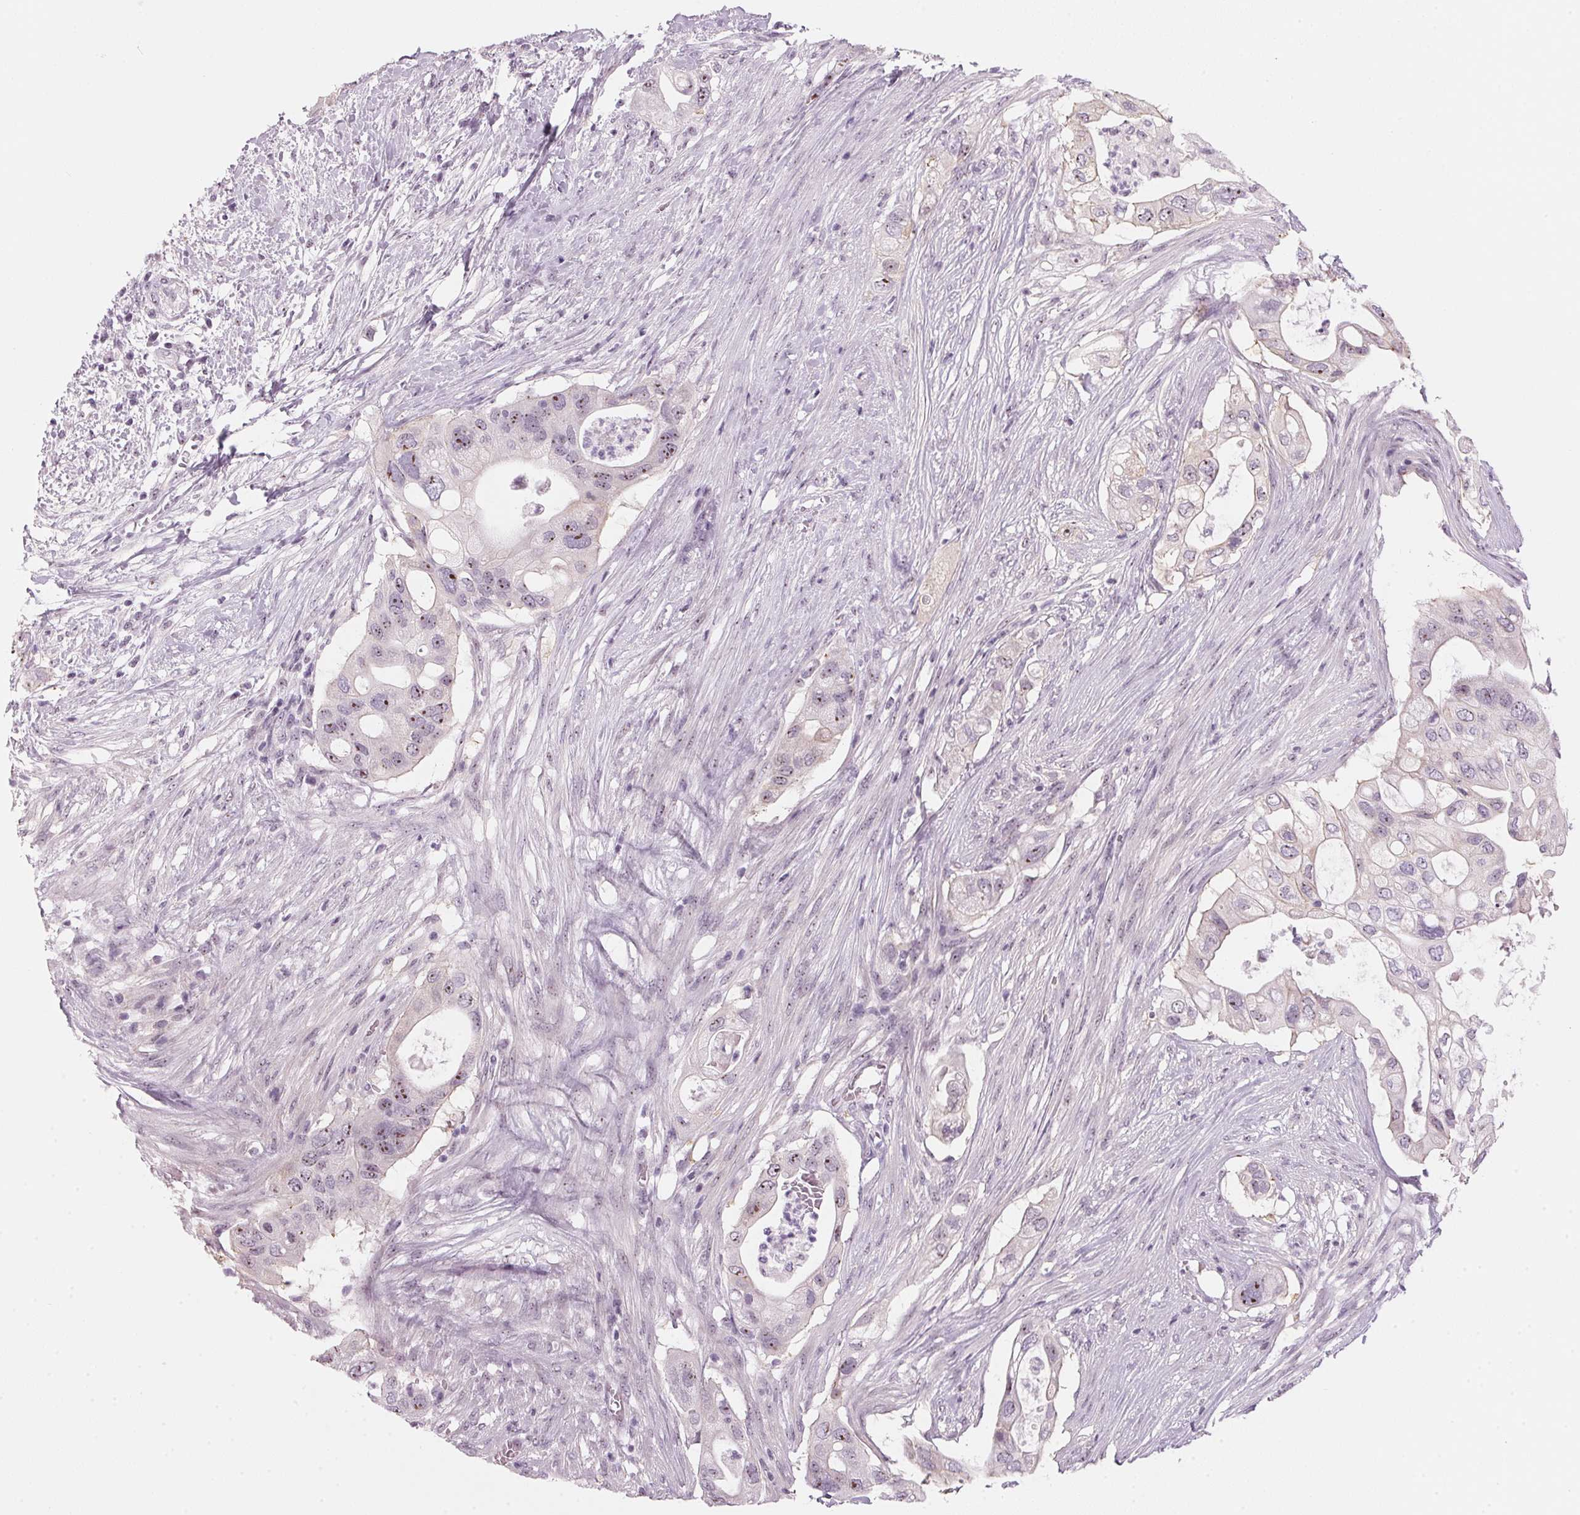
{"staining": {"intensity": "moderate", "quantity": "<25%", "location": "nuclear"}, "tissue": "pancreatic cancer", "cell_type": "Tumor cells", "image_type": "cancer", "snomed": [{"axis": "morphology", "description": "Adenocarcinoma, NOS"}, {"axis": "topography", "description": "Pancreas"}], "caption": "Pancreatic cancer (adenocarcinoma) was stained to show a protein in brown. There is low levels of moderate nuclear staining in approximately <25% of tumor cells. Using DAB (3,3'-diaminobenzidine) (brown) and hematoxylin (blue) stains, captured at high magnification using brightfield microscopy.", "gene": "DNTTIP2", "patient": {"sex": "female", "age": 72}}